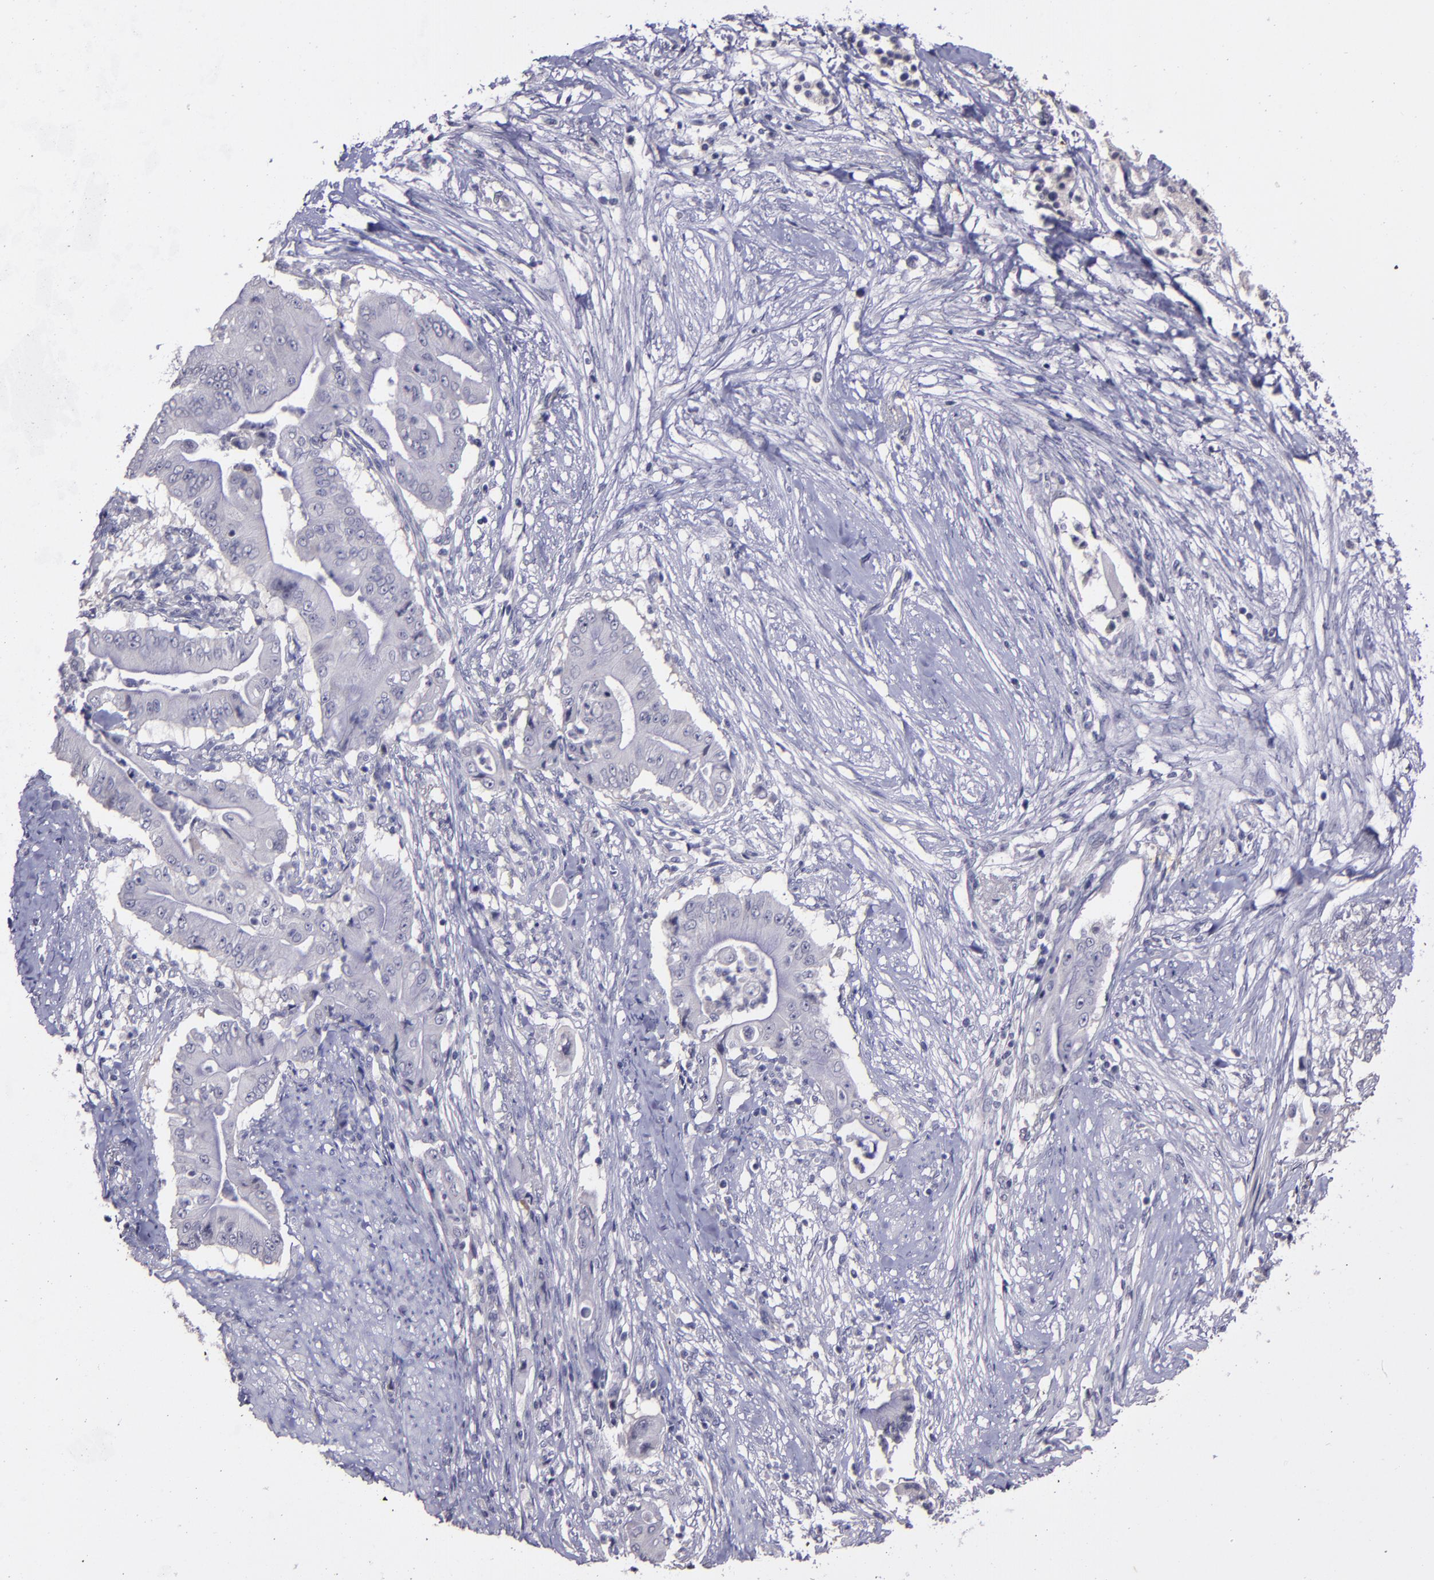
{"staining": {"intensity": "negative", "quantity": "none", "location": "none"}, "tissue": "pancreatic cancer", "cell_type": "Tumor cells", "image_type": "cancer", "snomed": [{"axis": "morphology", "description": "Adenocarcinoma, NOS"}, {"axis": "topography", "description": "Pancreas"}], "caption": "Tumor cells show no significant positivity in pancreatic cancer (adenocarcinoma).", "gene": "MASP1", "patient": {"sex": "male", "age": 62}}